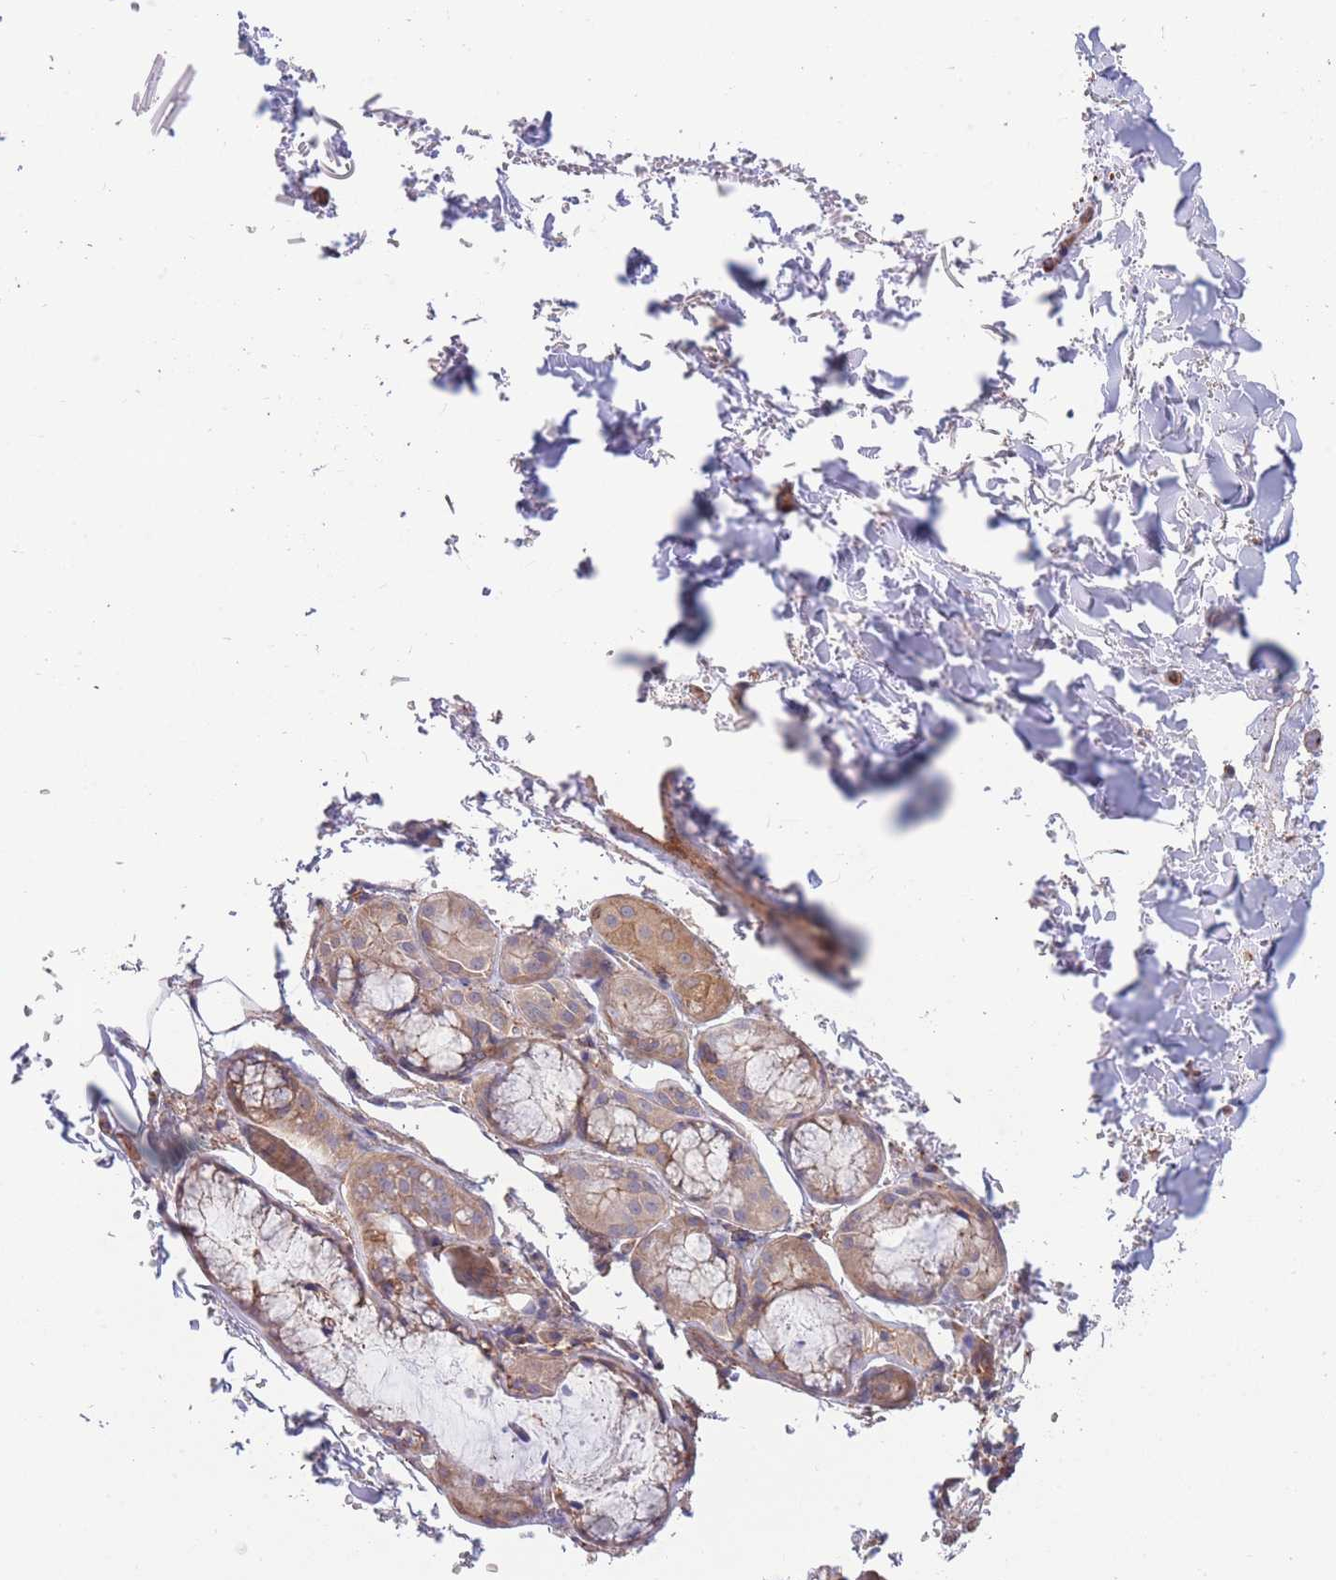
{"staining": {"intensity": "negative", "quantity": "none", "location": "none"}, "tissue": "adipose tissue", "cell_type": "Adipocytes", "image_type": "normal", "snomed": [{"axis": "morphology", "description": "Normal tissue, NOS"}, {"axis": "topography", "description": "Cartilage tissue"}], "caption": "This is an immunohistochemistry image of normal human adipose tissue. There is no expression in adipocytes.", "gene": "LRRN4CL", "patient": {"sex": "male", "age": 66}}